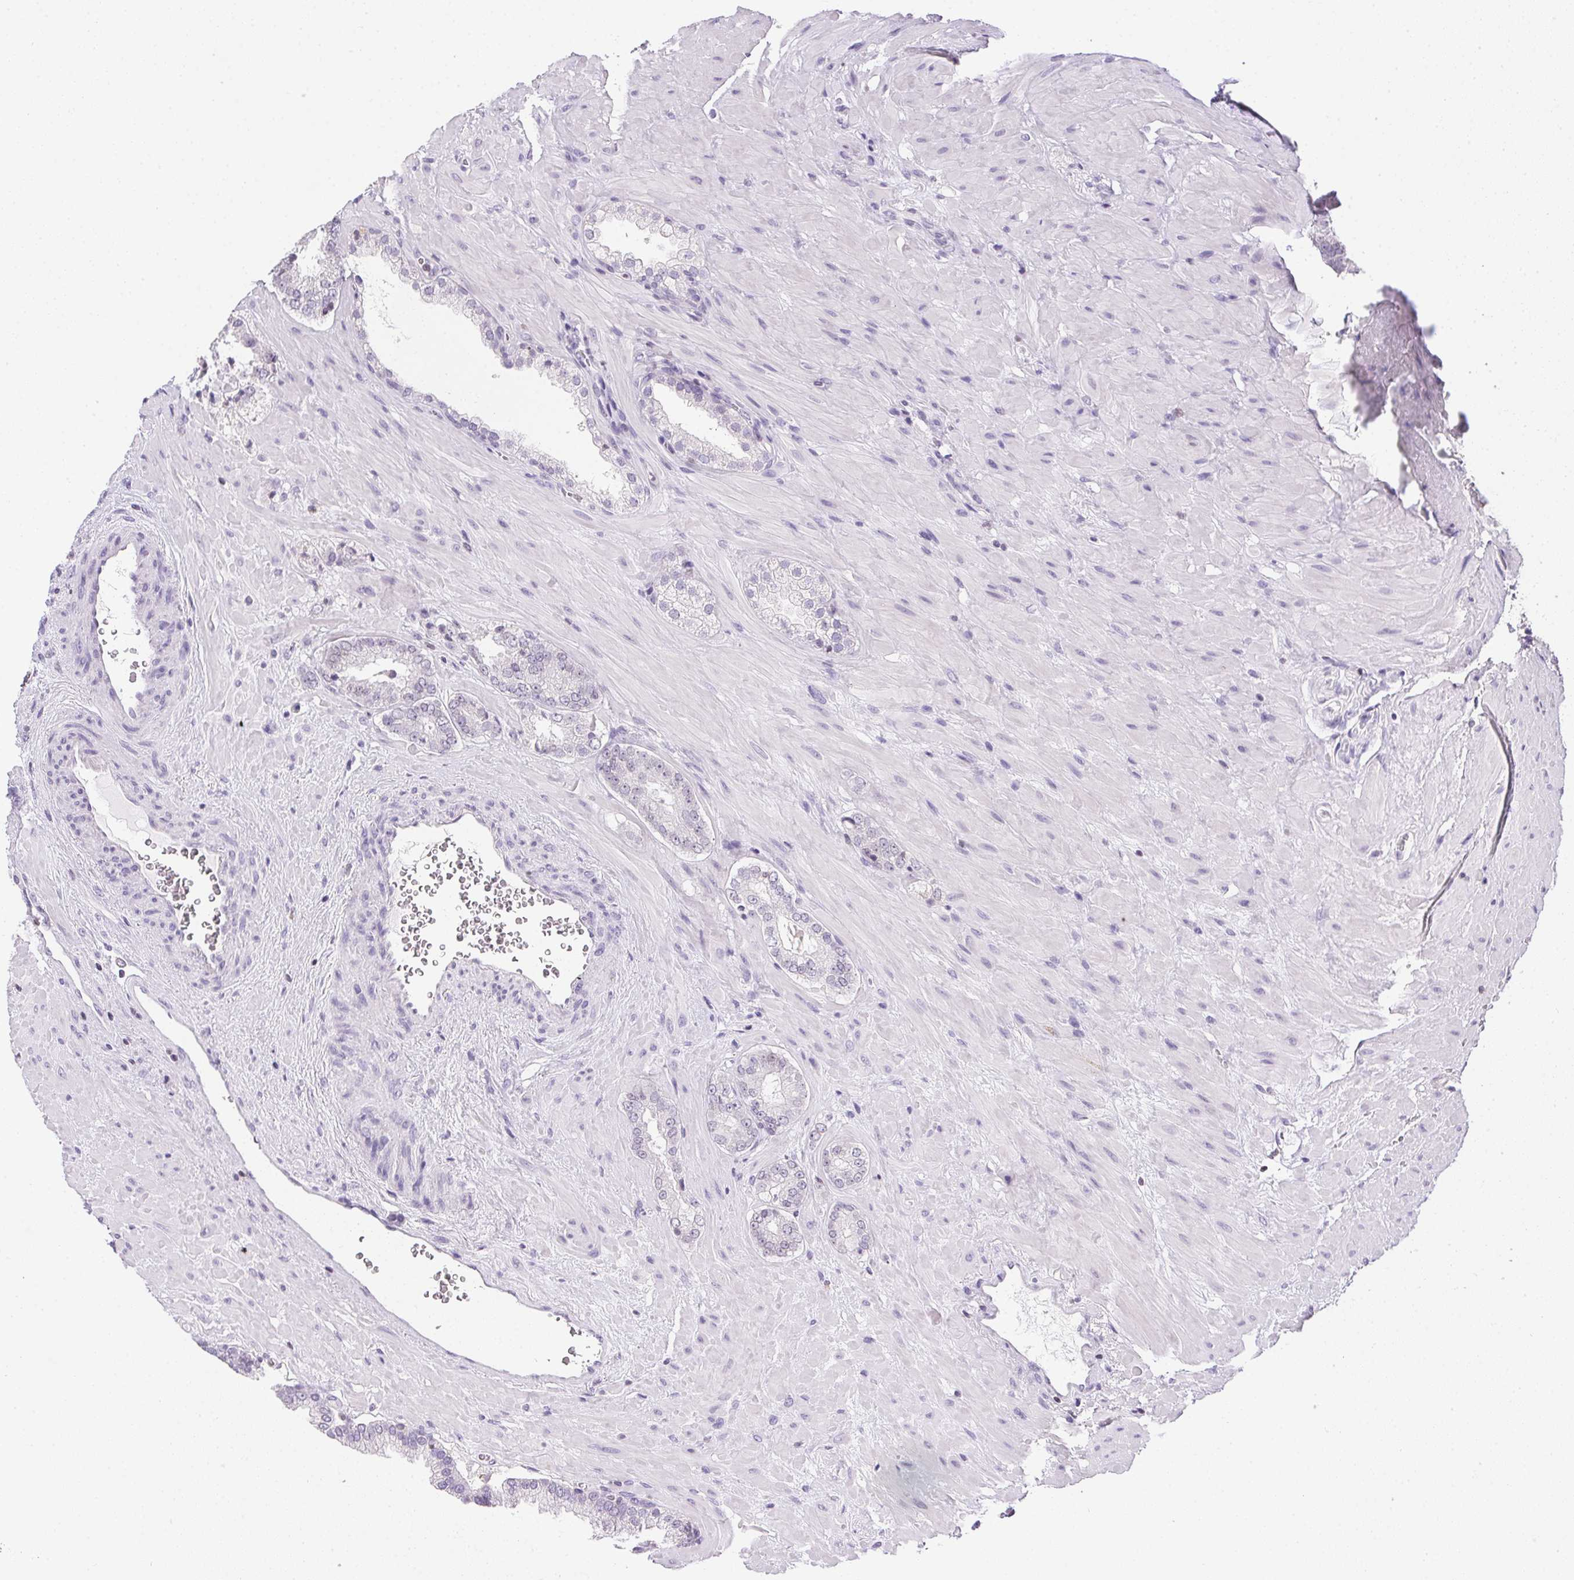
{"staining": {"intensity": "negative", "quantity": "none", "location": "none"}, "tissue": "prostate cancer", "cell_type": "Tumor cells", "image_type": "cancer", "snomed": [{"axis": "morphology", "description": "Adenocarcinoma, NOS"}, {"axis": "topography", "description": "Prostate"}], "caption": "Micrograph shows no significant protein staining in tumor cells of prostate adenocarcinoma.", "gene": "PRL", "patient": {"sex": "male", "age": 63}}